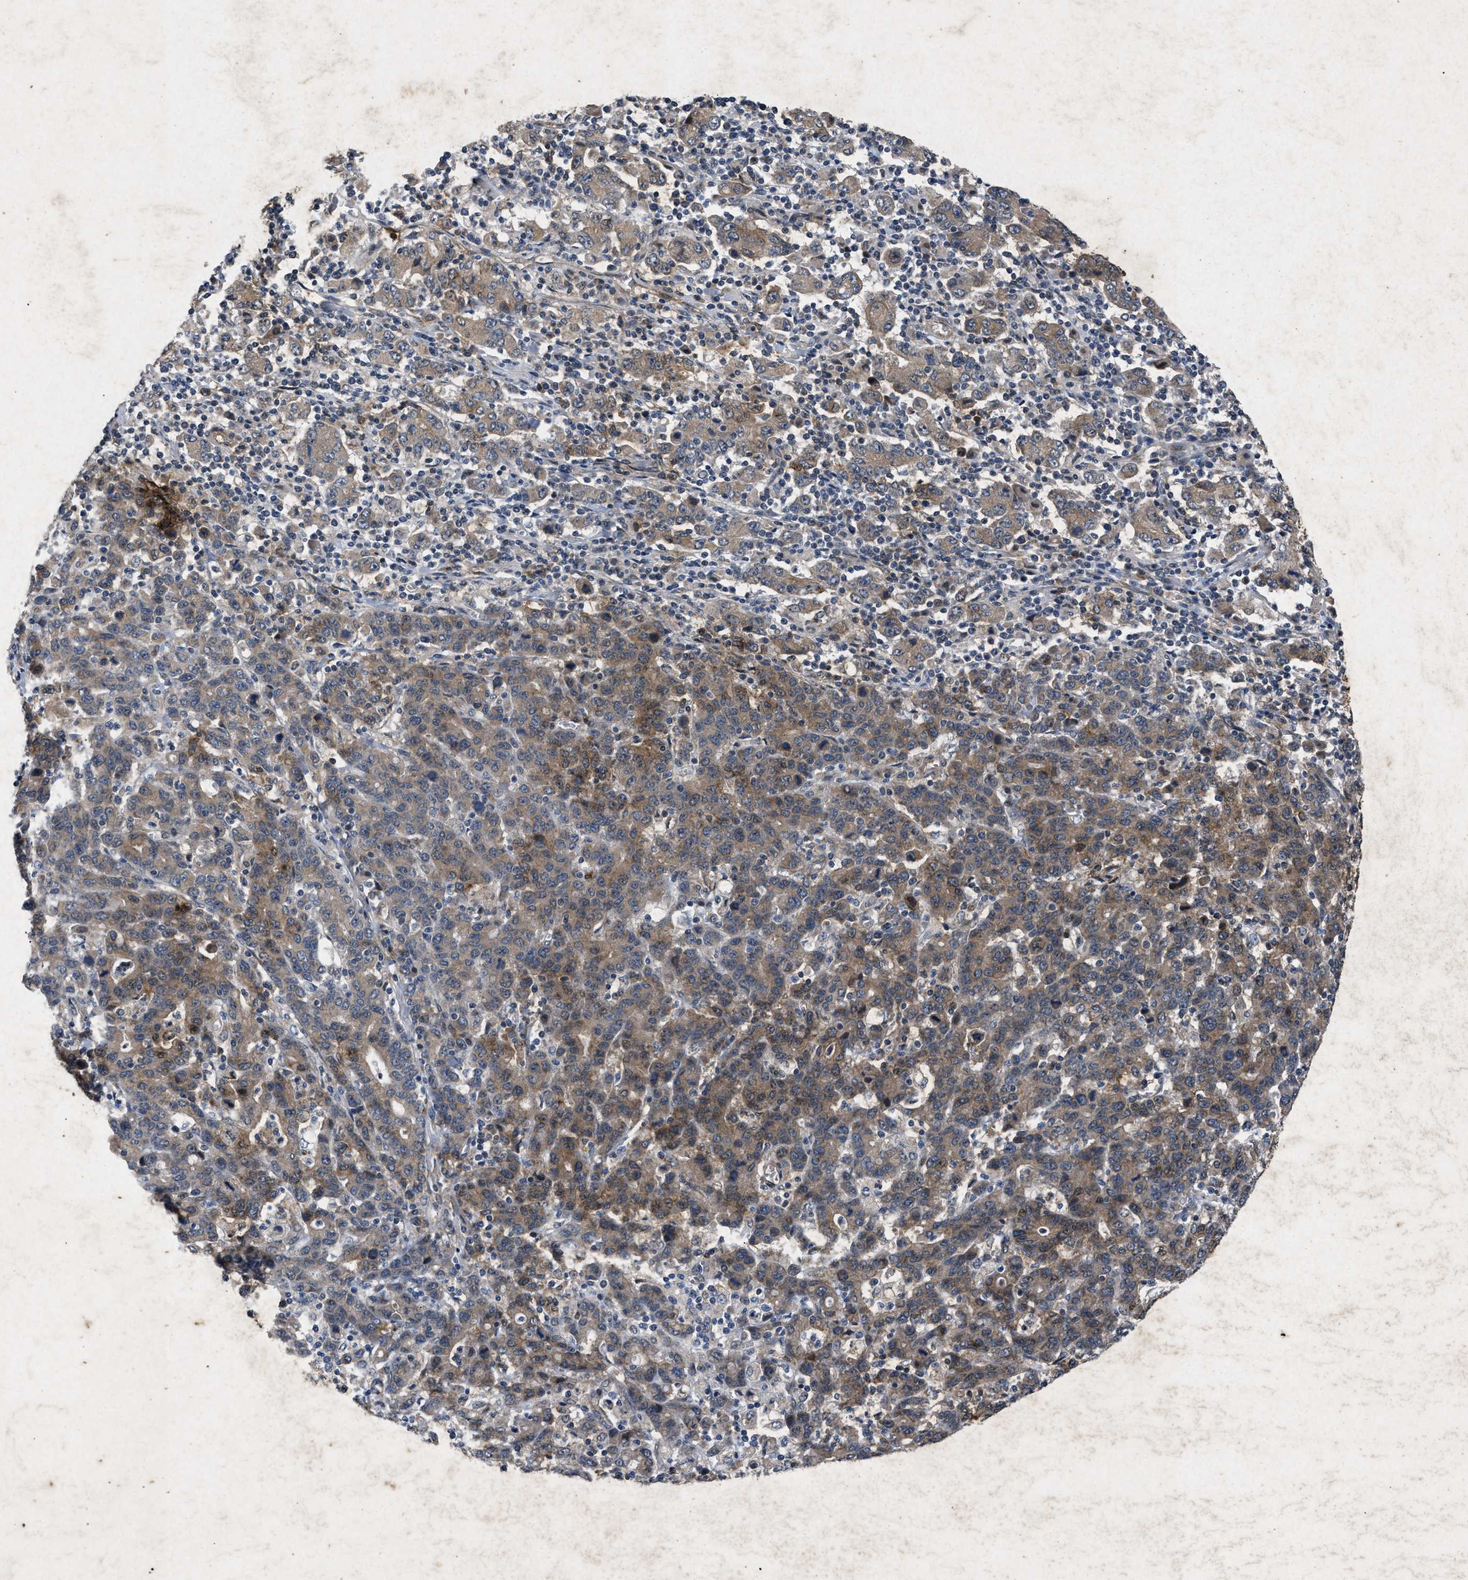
{"staining": {"intensity": "moderate", "quantity": ">75%", "location": "cytoplasmic/membranous"}, "tissue": "stomach cancer", "cell_type": "Tumor cells", "image_type": "cancer", "snomed": [{"axis": "morphology", "description": "Adenocarcinoma, NOS"}, {"axis": "topography", "description": "Stomach, upper"}], "caption": "IHC (DAB) staining of adenocarcinoma (stomach) reveals moderate cytoplasmic/membranous protein staining in approximately >75% of tumor cells.", "gene": "PRKG2", "patient": {"sex": "male", "age": 69}}